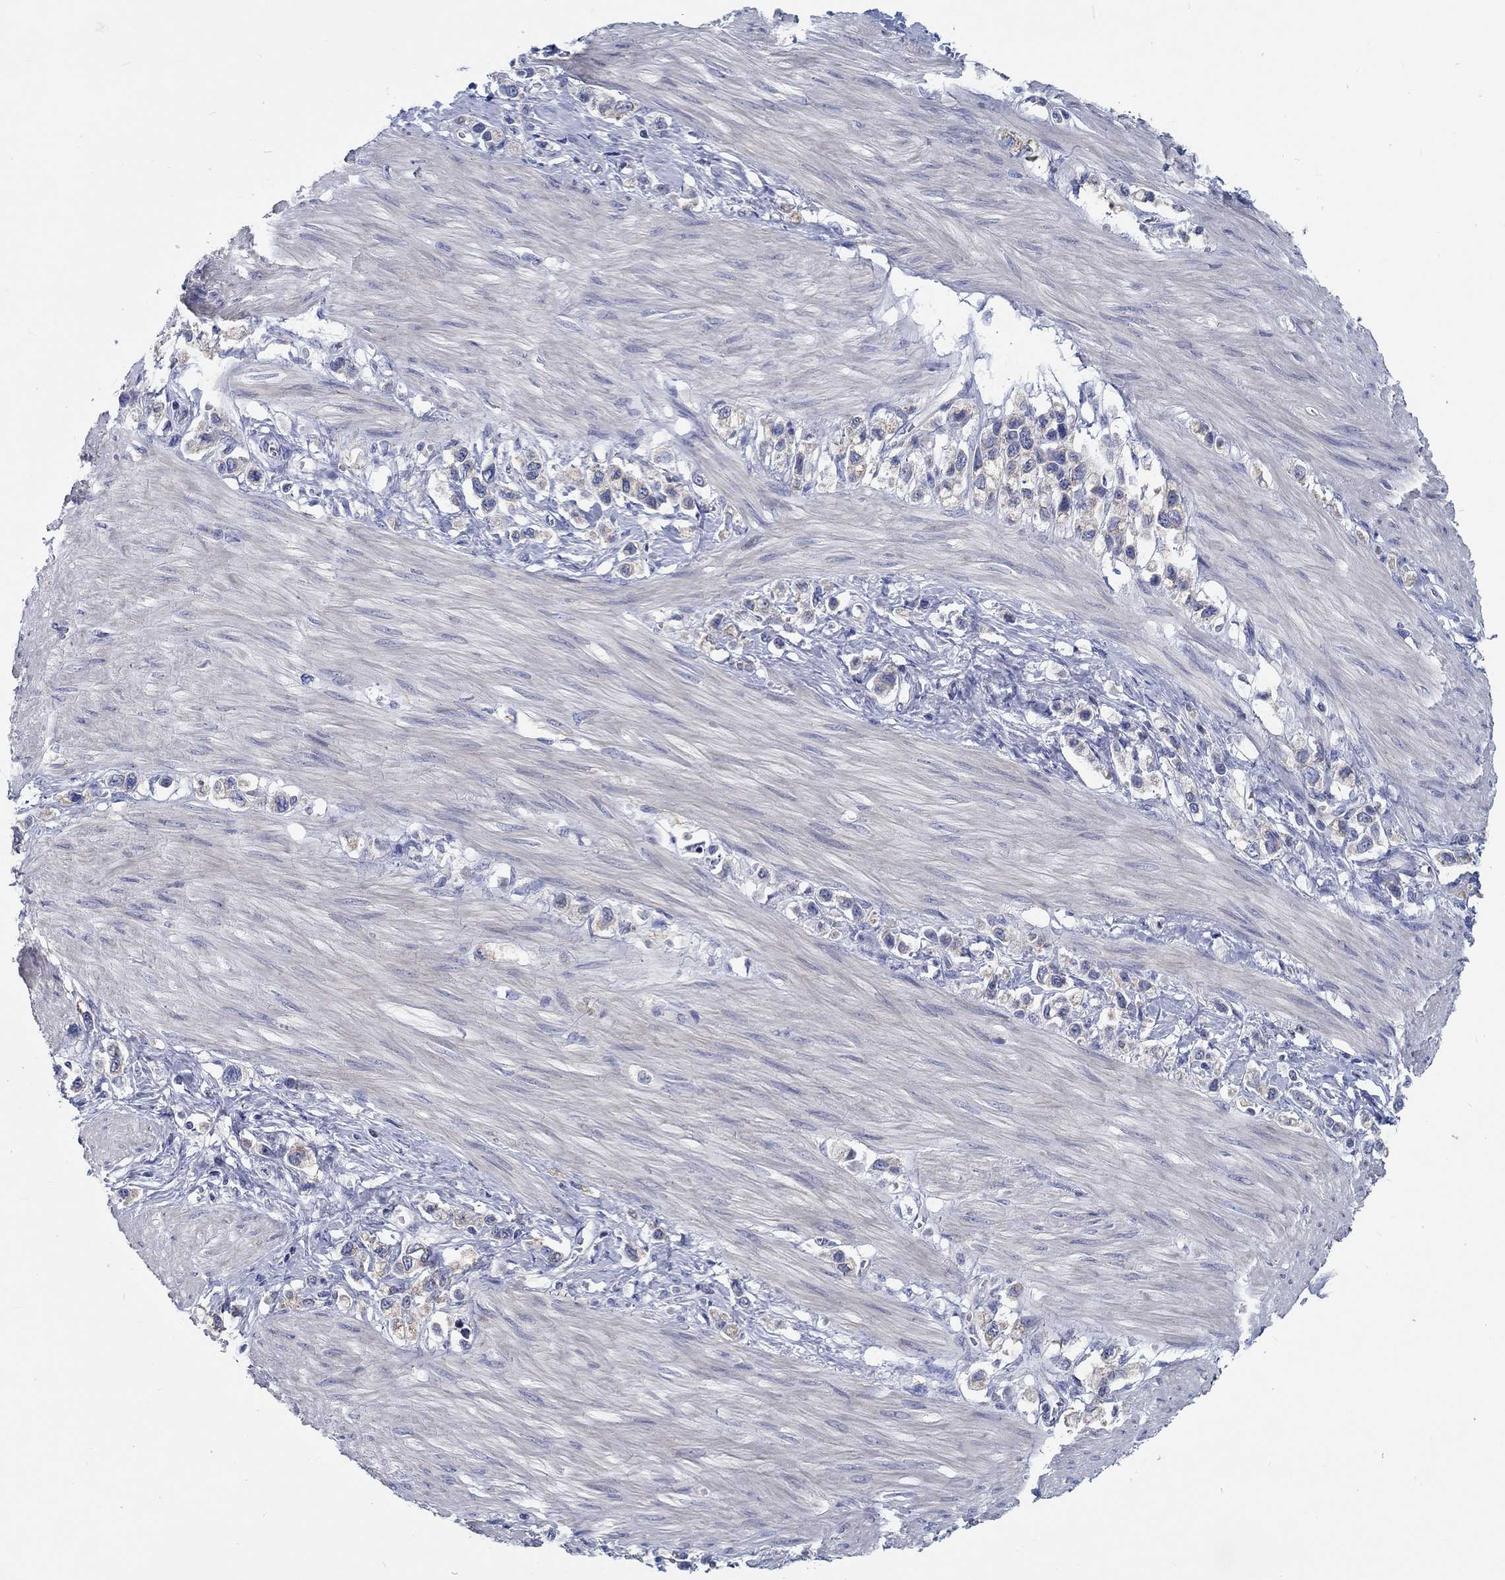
{"staining": {"intensity": "weak", "quantity": ">75%", "location": "cytoplasmic/membranous"}, "tissue": "stomach cancer", "cell_type": "Tumor cells", "image_type": "cancer", "snomed": [{"axis": "morphology", "description": "Normal tissue, NOS"}, {"axis": "morphology", "description": "Adenocarcinoma, NOS"}, {"axis": "morphology", "description": "Adenocarcinoma, High grade"}, {"axis": "topography", "description": "Stomach, upper"}, {"axis": "topography", "description": "Stomach"}], "caption": "There is low levels of weak cytoplasmic/membranous positivity in tumor cells of stomach adenocarcinoma, as demonstrated by immunohistochemical staining (brown color).", "gene": "MYBPC1", "patient": {"sex": "female", "age": 65}}